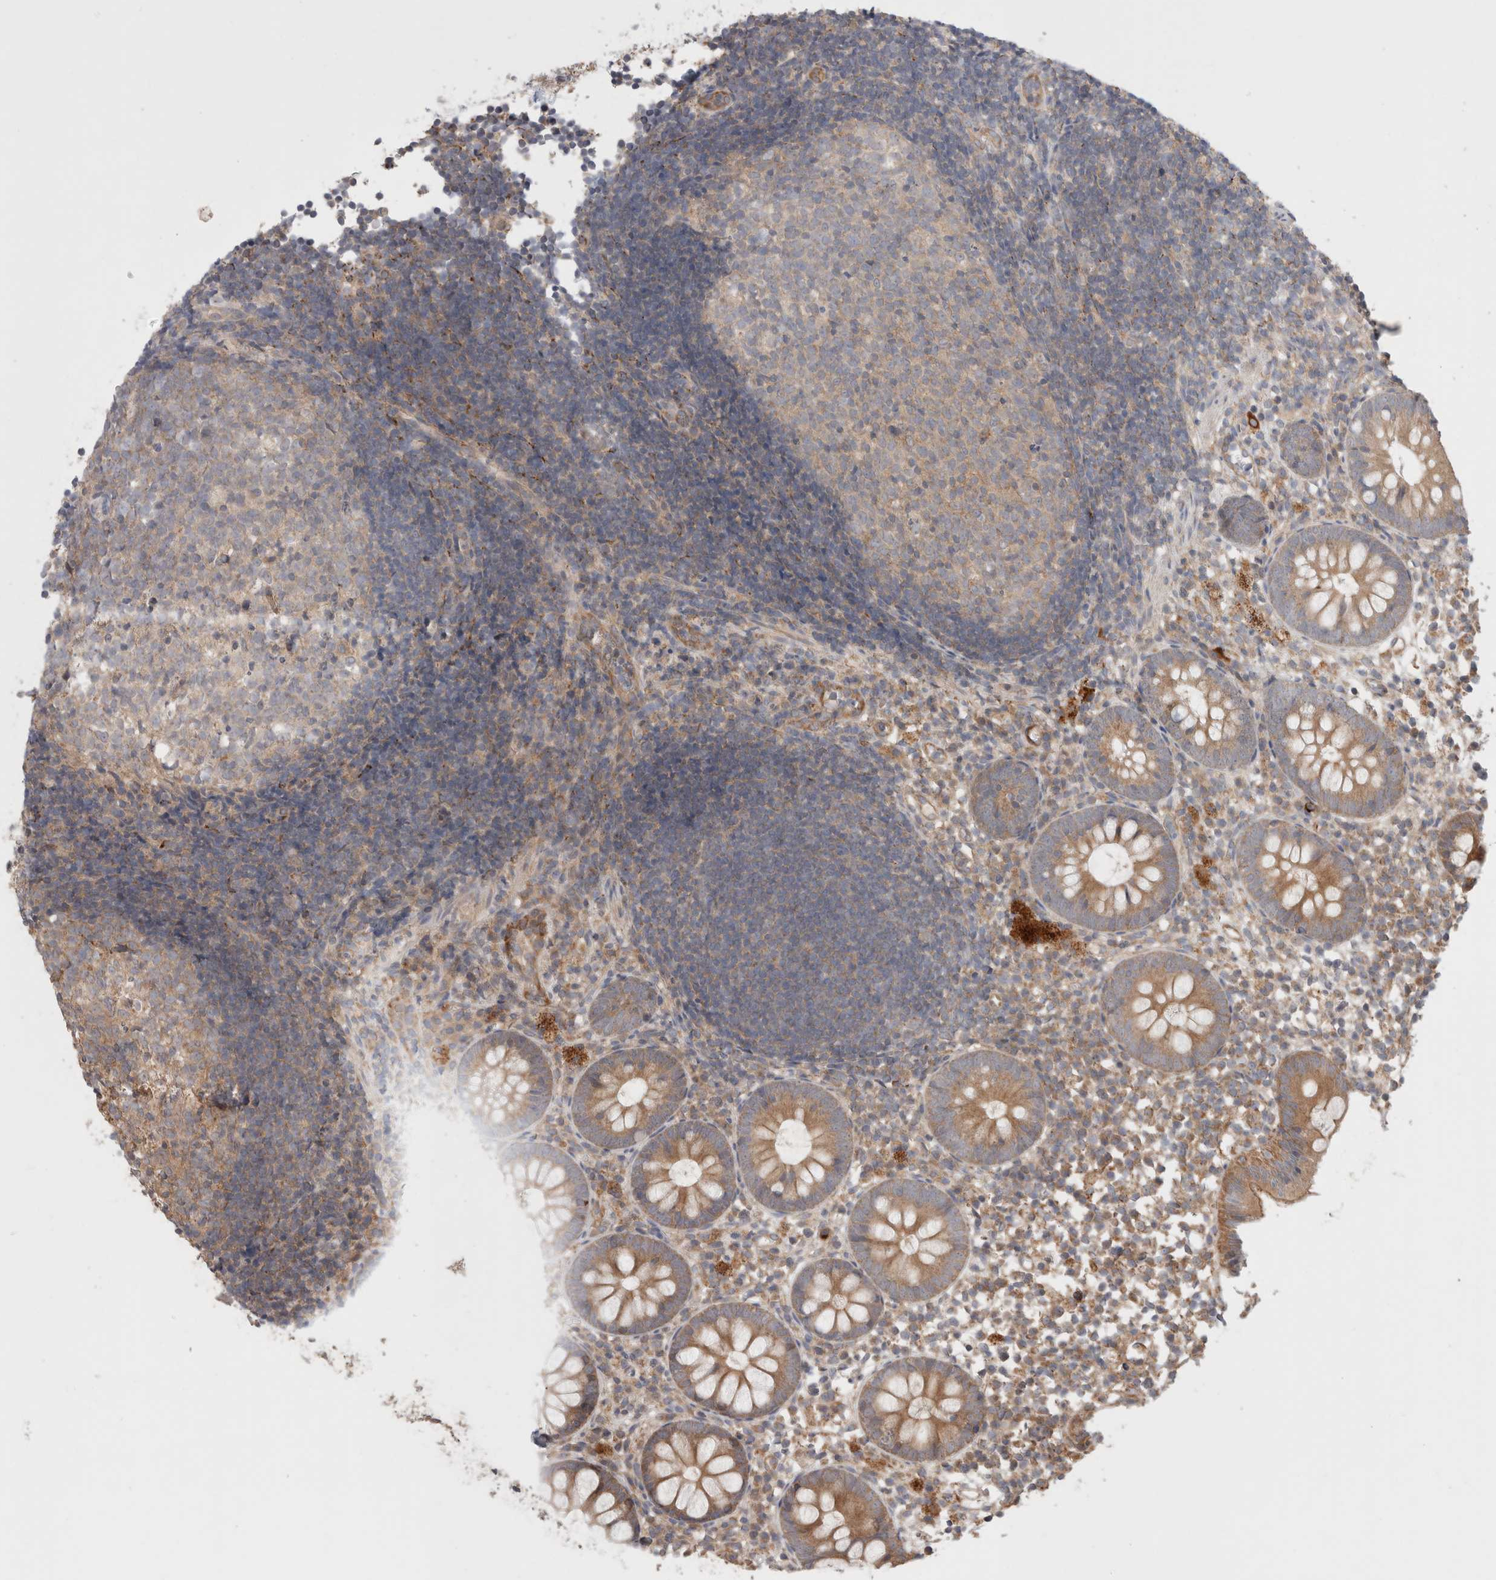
{"staining": {"intensity": "moderate", "quantity": ">75%", "location": "cytoplasmic/membranous"}, "tissue": "appendix", "cell_type": "Glandular cells", "image_type": "normal", "snomed": [{"axis": "morphology", "description": "Normal tissue, NOS"}, {"axis": "topography", "description": "Appendix"}], "caption": "Immunohistochemistry staining of normal appendix, which demonstrates medium levels of moderate cytoplasmic/membranous positivity in about >75% of glandular cells indicating moderate cytoplasmic/membranous protein staining. The staining was performed using DAB (3,3'-diaminobenzidine) (brown) for protein detection and nuclei were counterstained in hematoxylin (blue).", "gene": "HROB", "patient": {"sex": "female", "age": 20}}